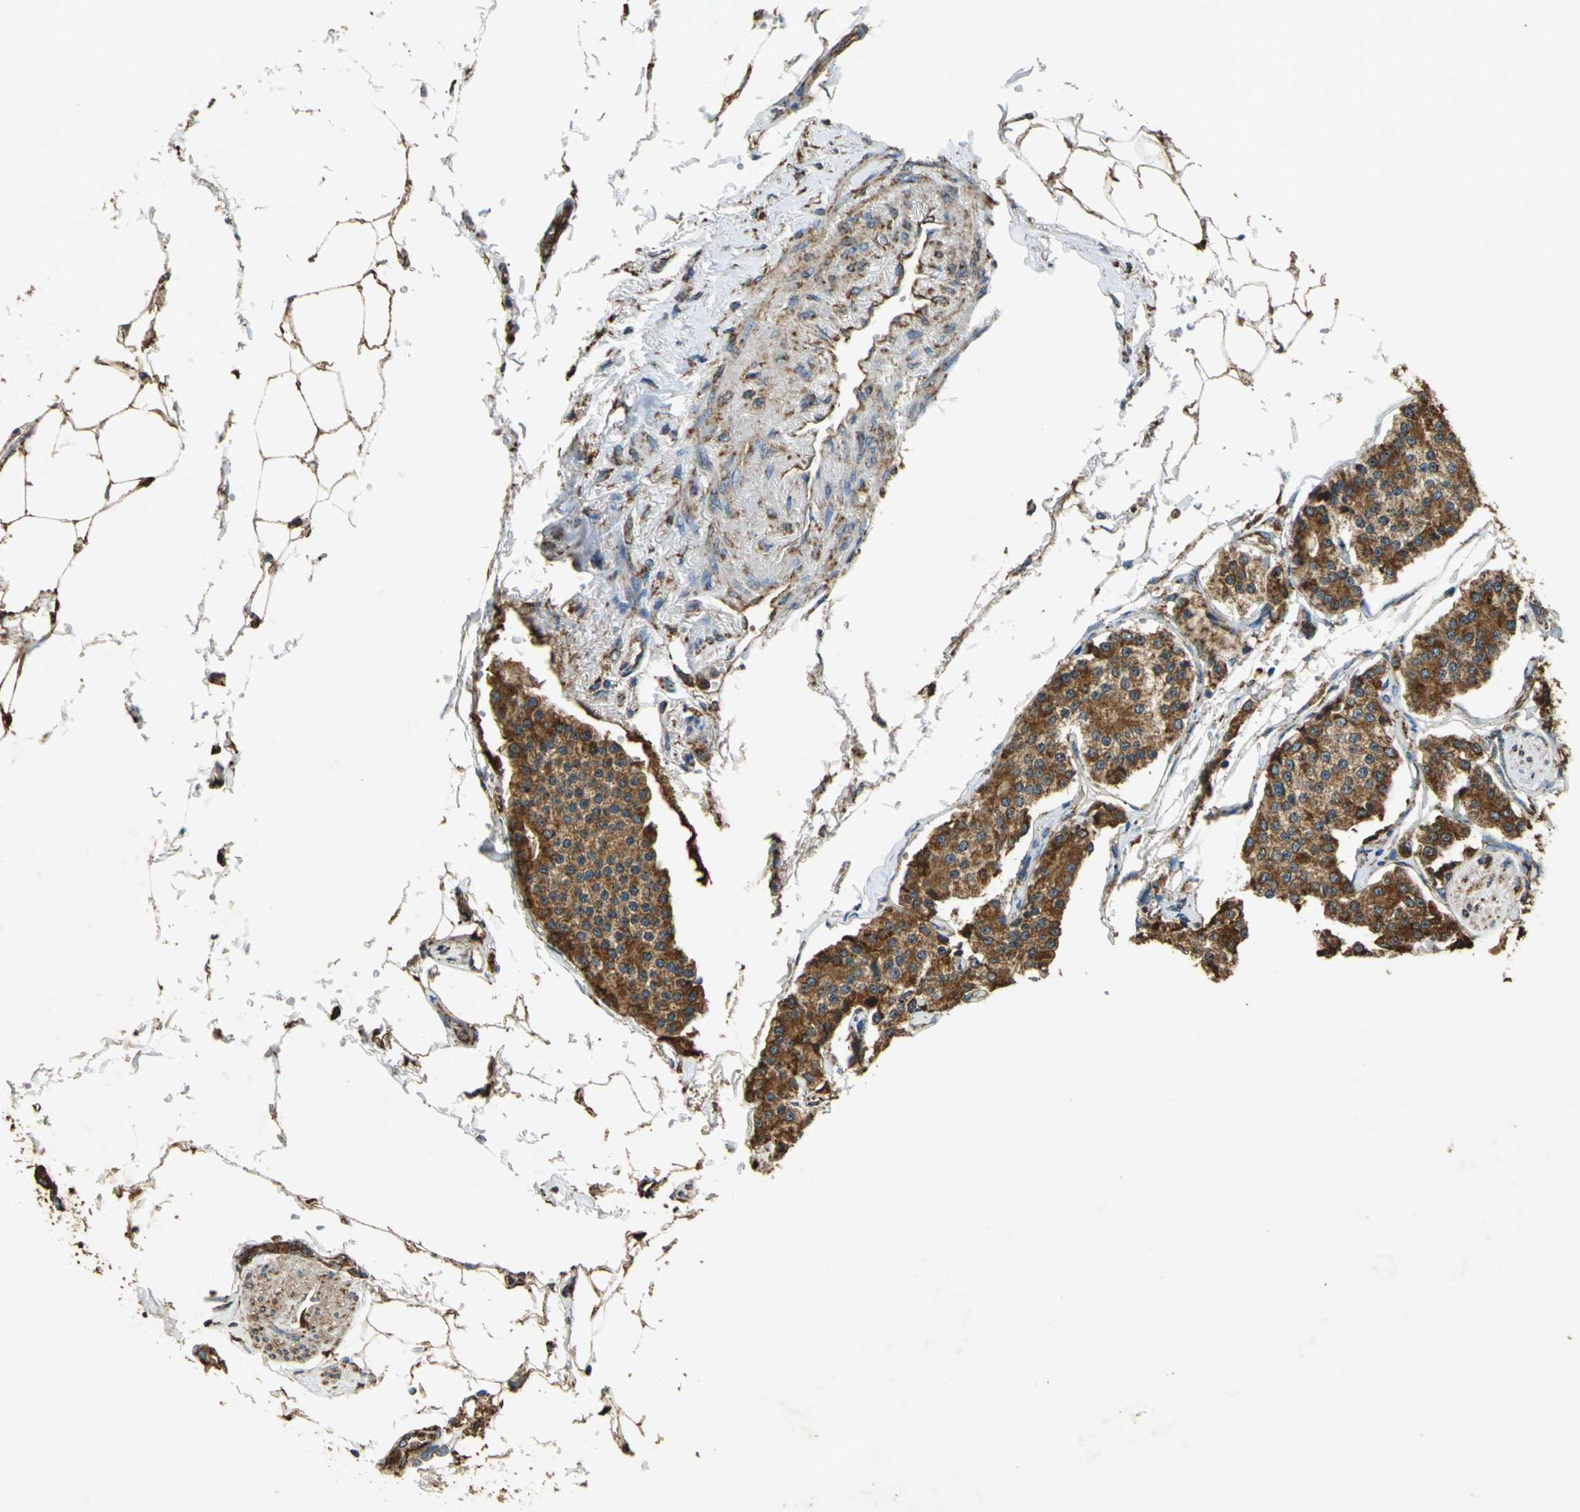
{"staining": {"intensity": "strong", "quantity": ">75%", "location": "cytoplasmic/membranous"}, "tissue": "carcinoid", "cell_type": "Tumor cells", "image_type": "cancer", "snomed": [{"axis": "morphology", "description": "Carcinoid, malignant, NOS"}, {"axis": "topography", "description": "Colon"}], "caption": "A brown stain highlights strong cytoplasmic/membranous positivity of a protein in human carcinoid tumor cells.", "gene": "HSP90B1", "patient": {"sex": "female", "age": 61}}